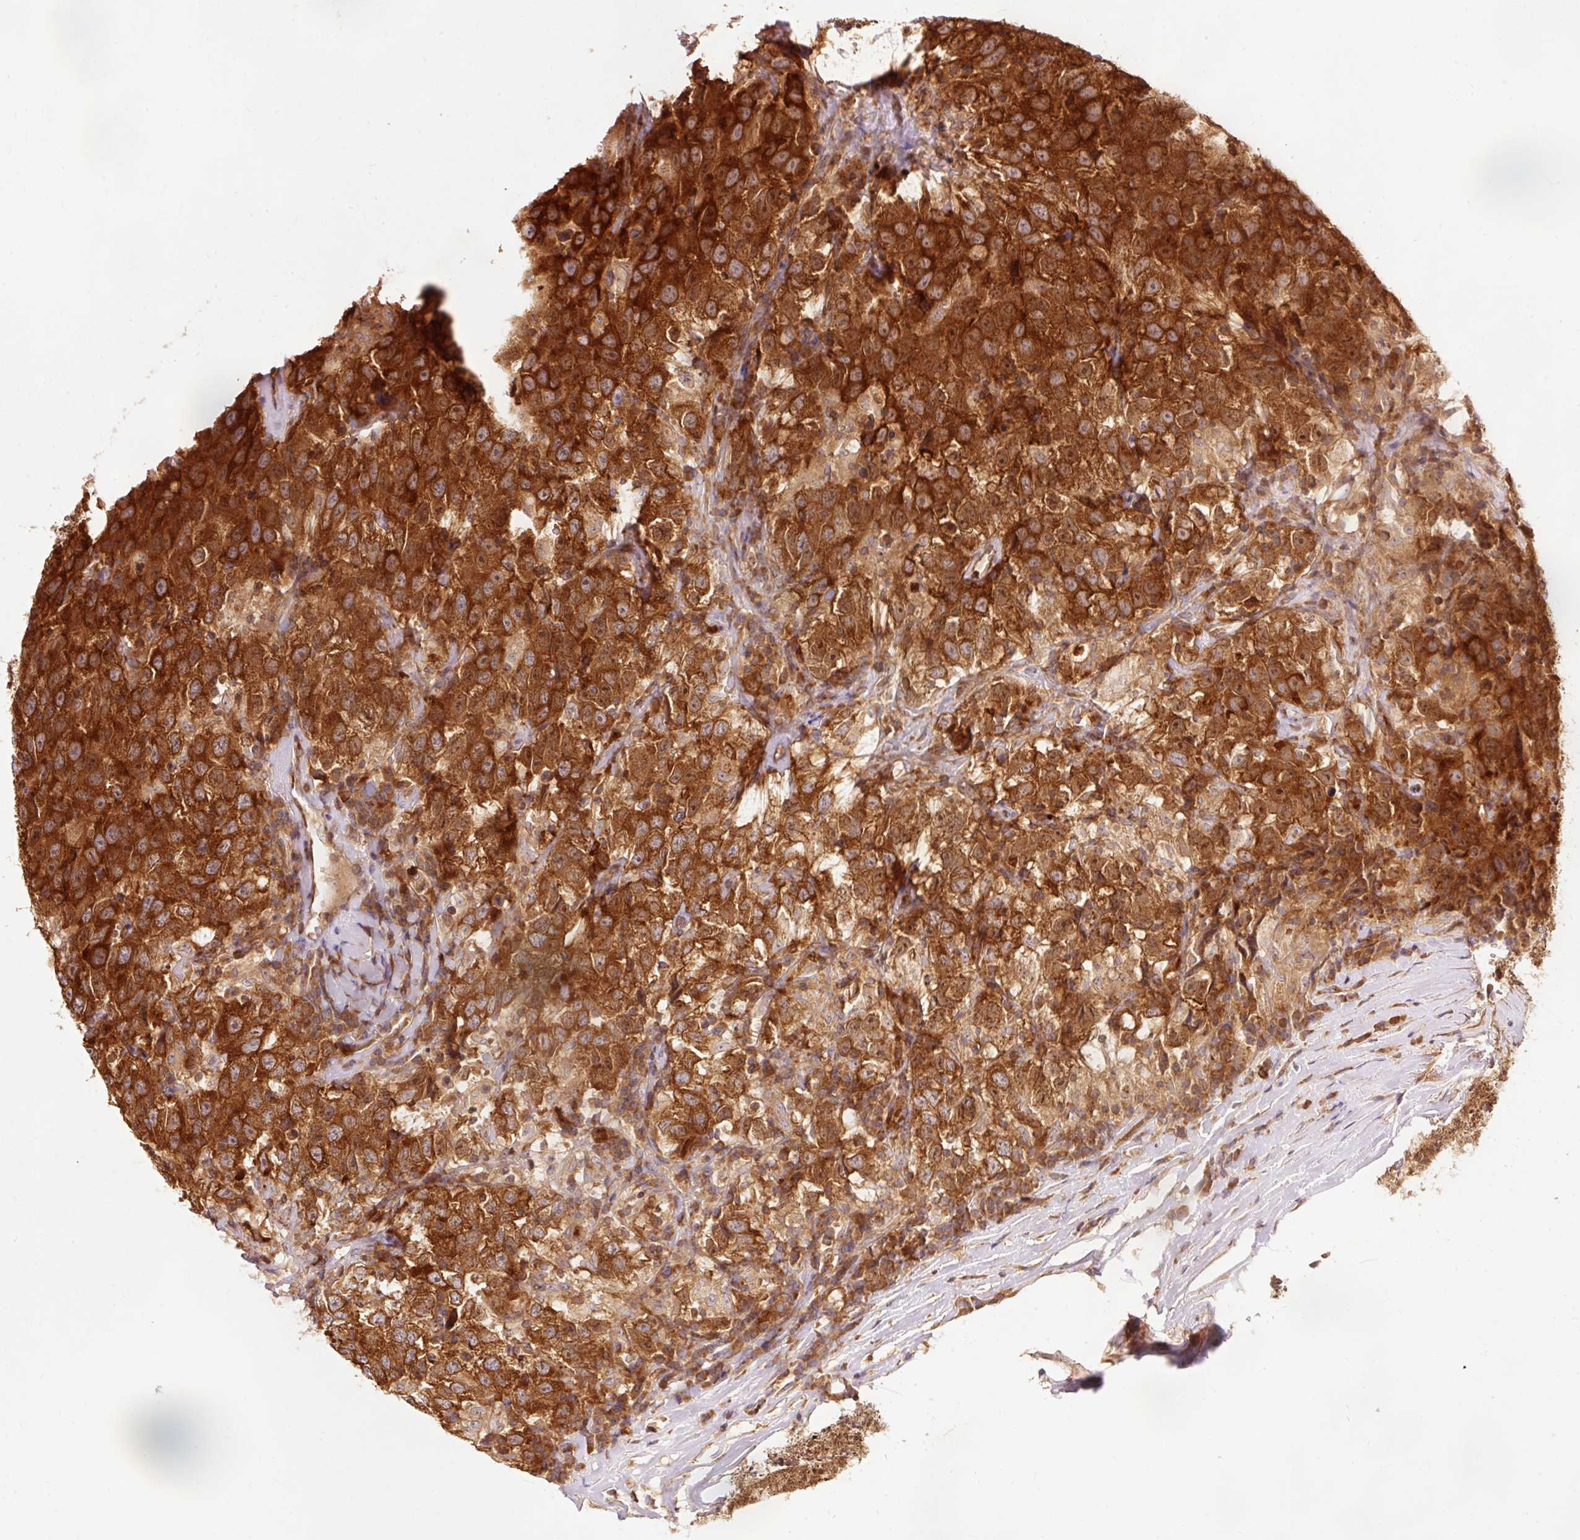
{"staining": {"intensity": "strong", "quantity": ">75%", "location": "cytoplasmic/membranous"}, "tissue": "testis cancer", "cell_type": "Tumor cells", "image_type": "cancer", "snomed": [{"axis": "morphology", "description": "Seminoma, NOS"}, {"axis": "topography", "description": "Testis"}], "caption": "Strong cytoplasmic/membranous expression for a protein is appreciated in about >75% of tumor cells of seminoma (testis) using immunohistochemistry.", "gene": "PDAP1", "patient": {"sex": "male", "age": 41}}